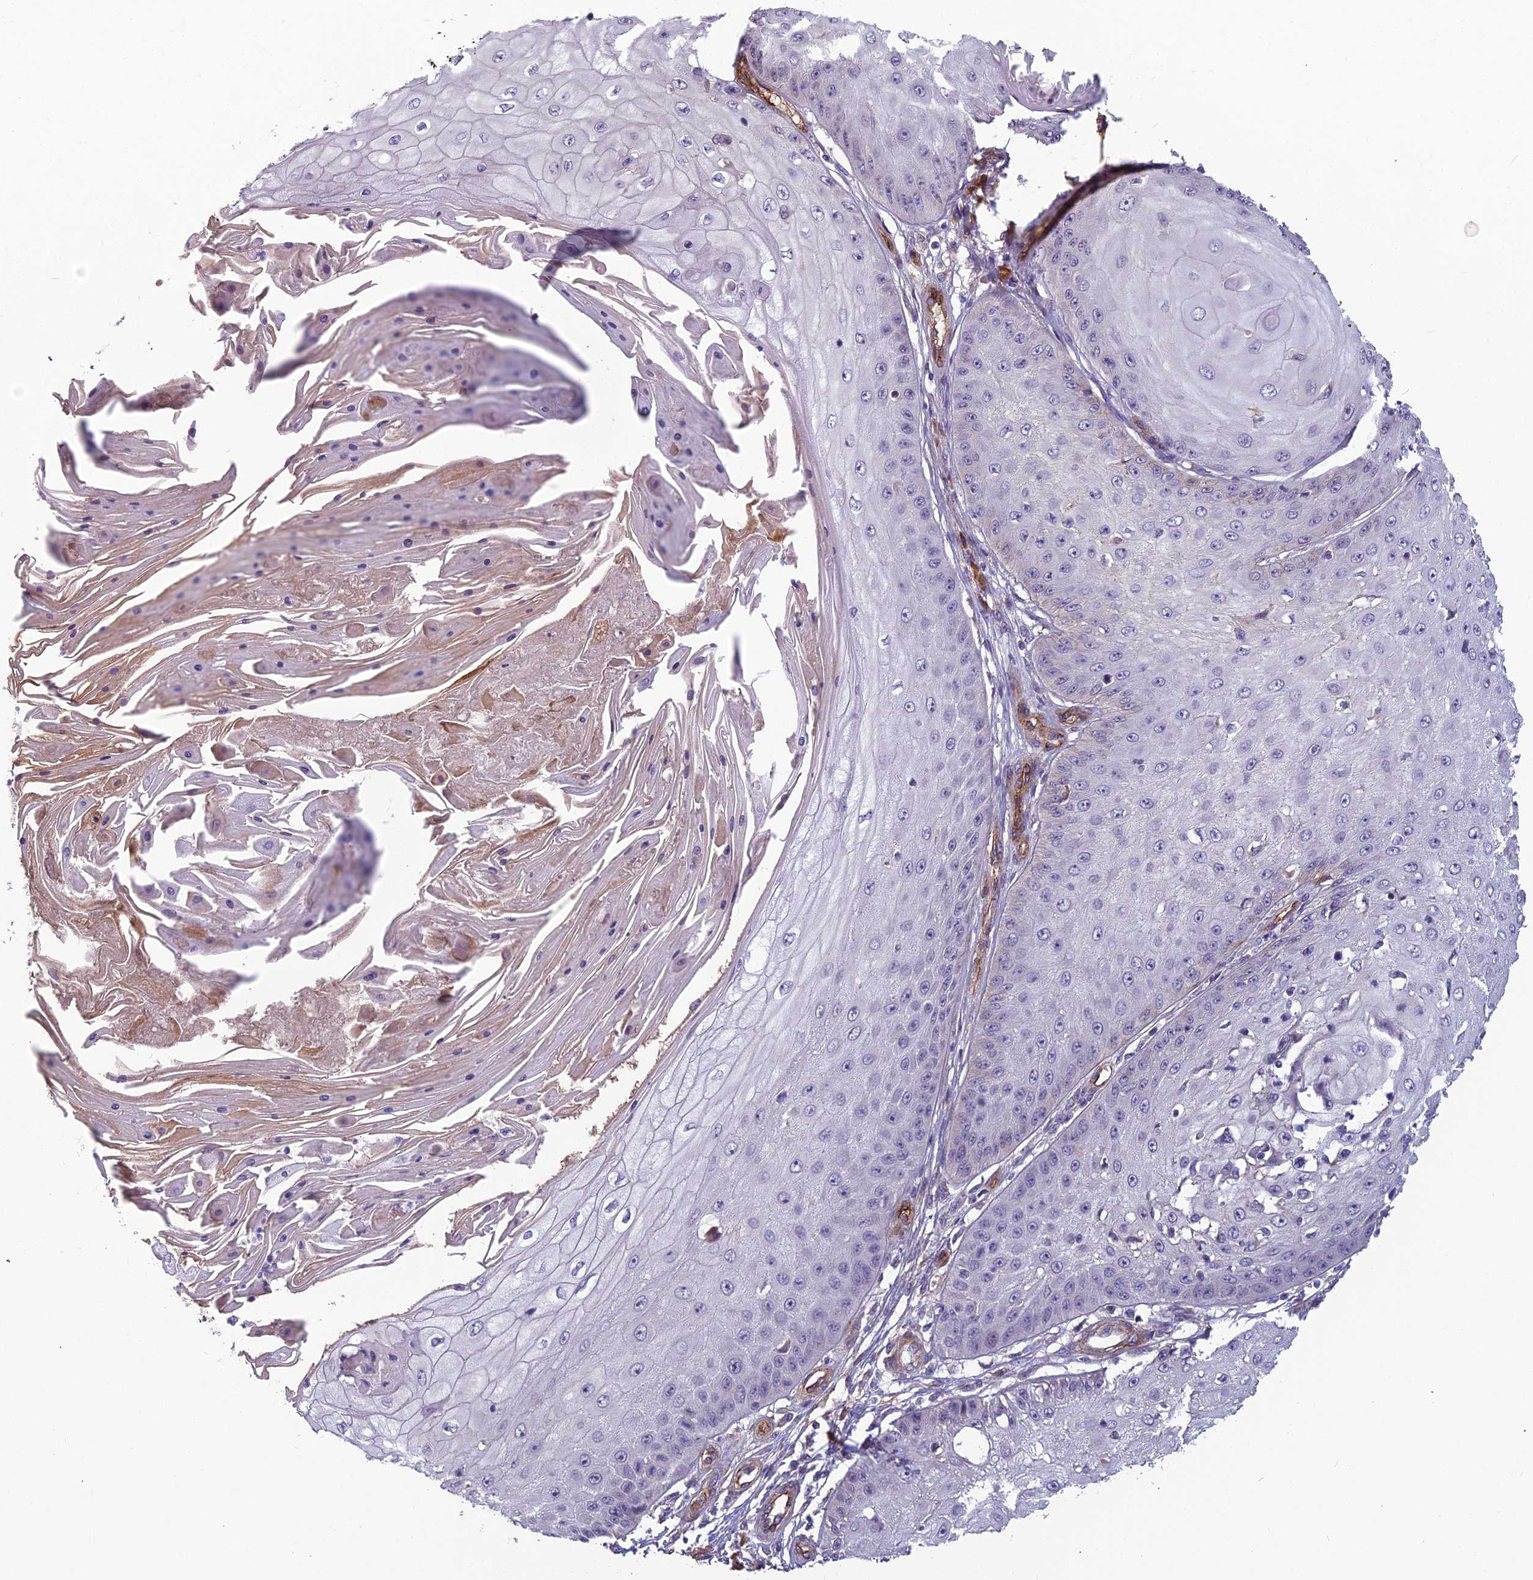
{"staining": {"intensity": "negative", "quantity": "none", "location": "none"}, "tissue": "skin cancer", "cell_type": "Tumor cells", "image_type": "cancer", "snomed": [{"axis": "morphology", "description": "Squamous cell carcinoma, NOS"}, {"axis": "topography", "description": "Skin"}], "caption": "Squamous cell carcinoma (skin) was stained to show a protein in brown. There is no significant positivity in tumor cells. The staining is performed using DAB brown chromogen with nuclei counter-stained in using hematoxylin.", "gene": "TSPAN15", "patient": {"sex": "male", "age": 70}}